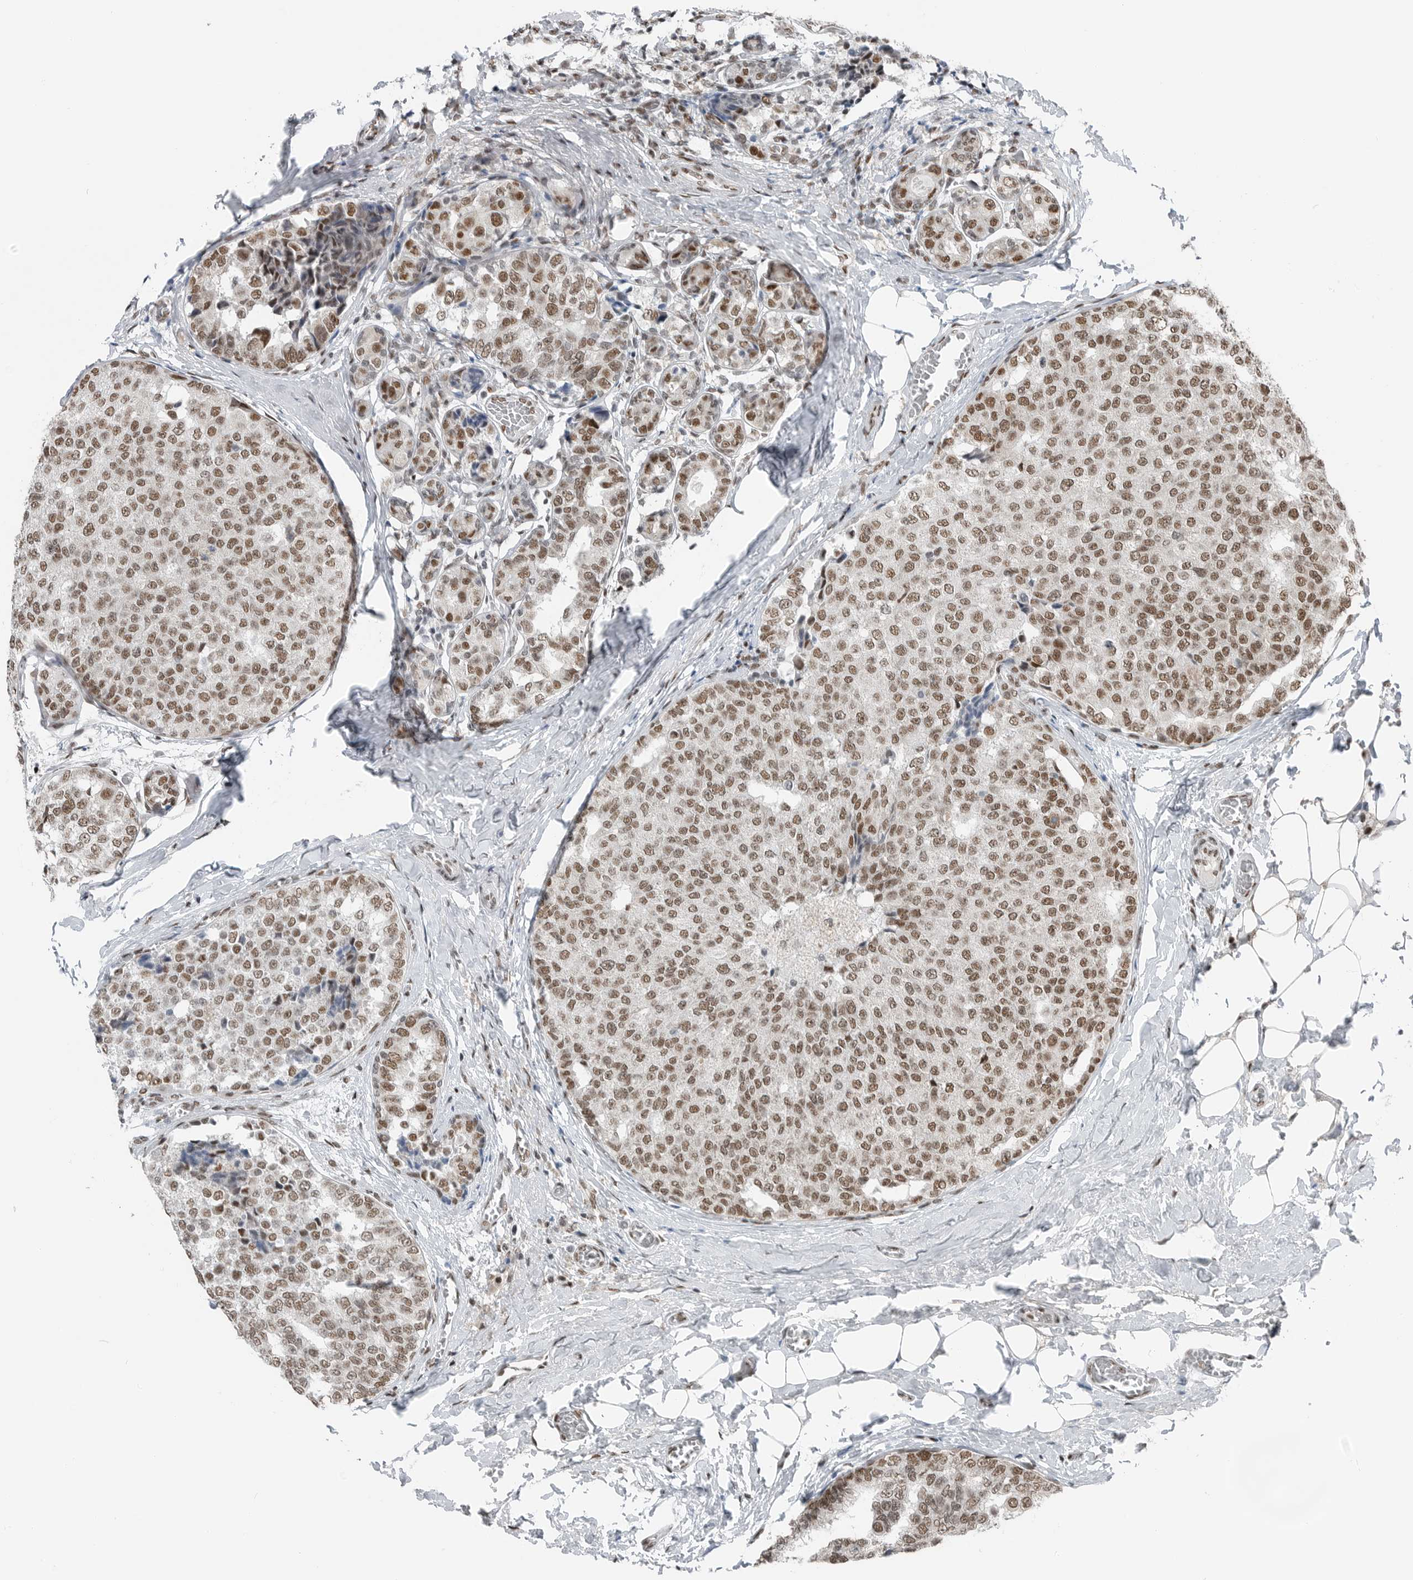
{"staining": {"intensity": "moderate", "quantity": ">75%", "location": "nuclear"}, "tissue": "breast cancer", "cell_type": "Tumor cells", "image_type": "cancer", "snomed": [{"axis": "morphology", "description": "Normal tissue, NOS"}, {"axis": "morphology", "description": "Duct carcinoma"}, {"axis": "topography", "description": "Breast"}], "caption": "There is medium levels of moderate nuclear positivity in tumor cells of infiltrating ductal carcinoma (breast), as demonstrated by immunohistochemical staining (brown color).", "gene": "BLZF1", "patient": {"sex": "female", "age": 43}}